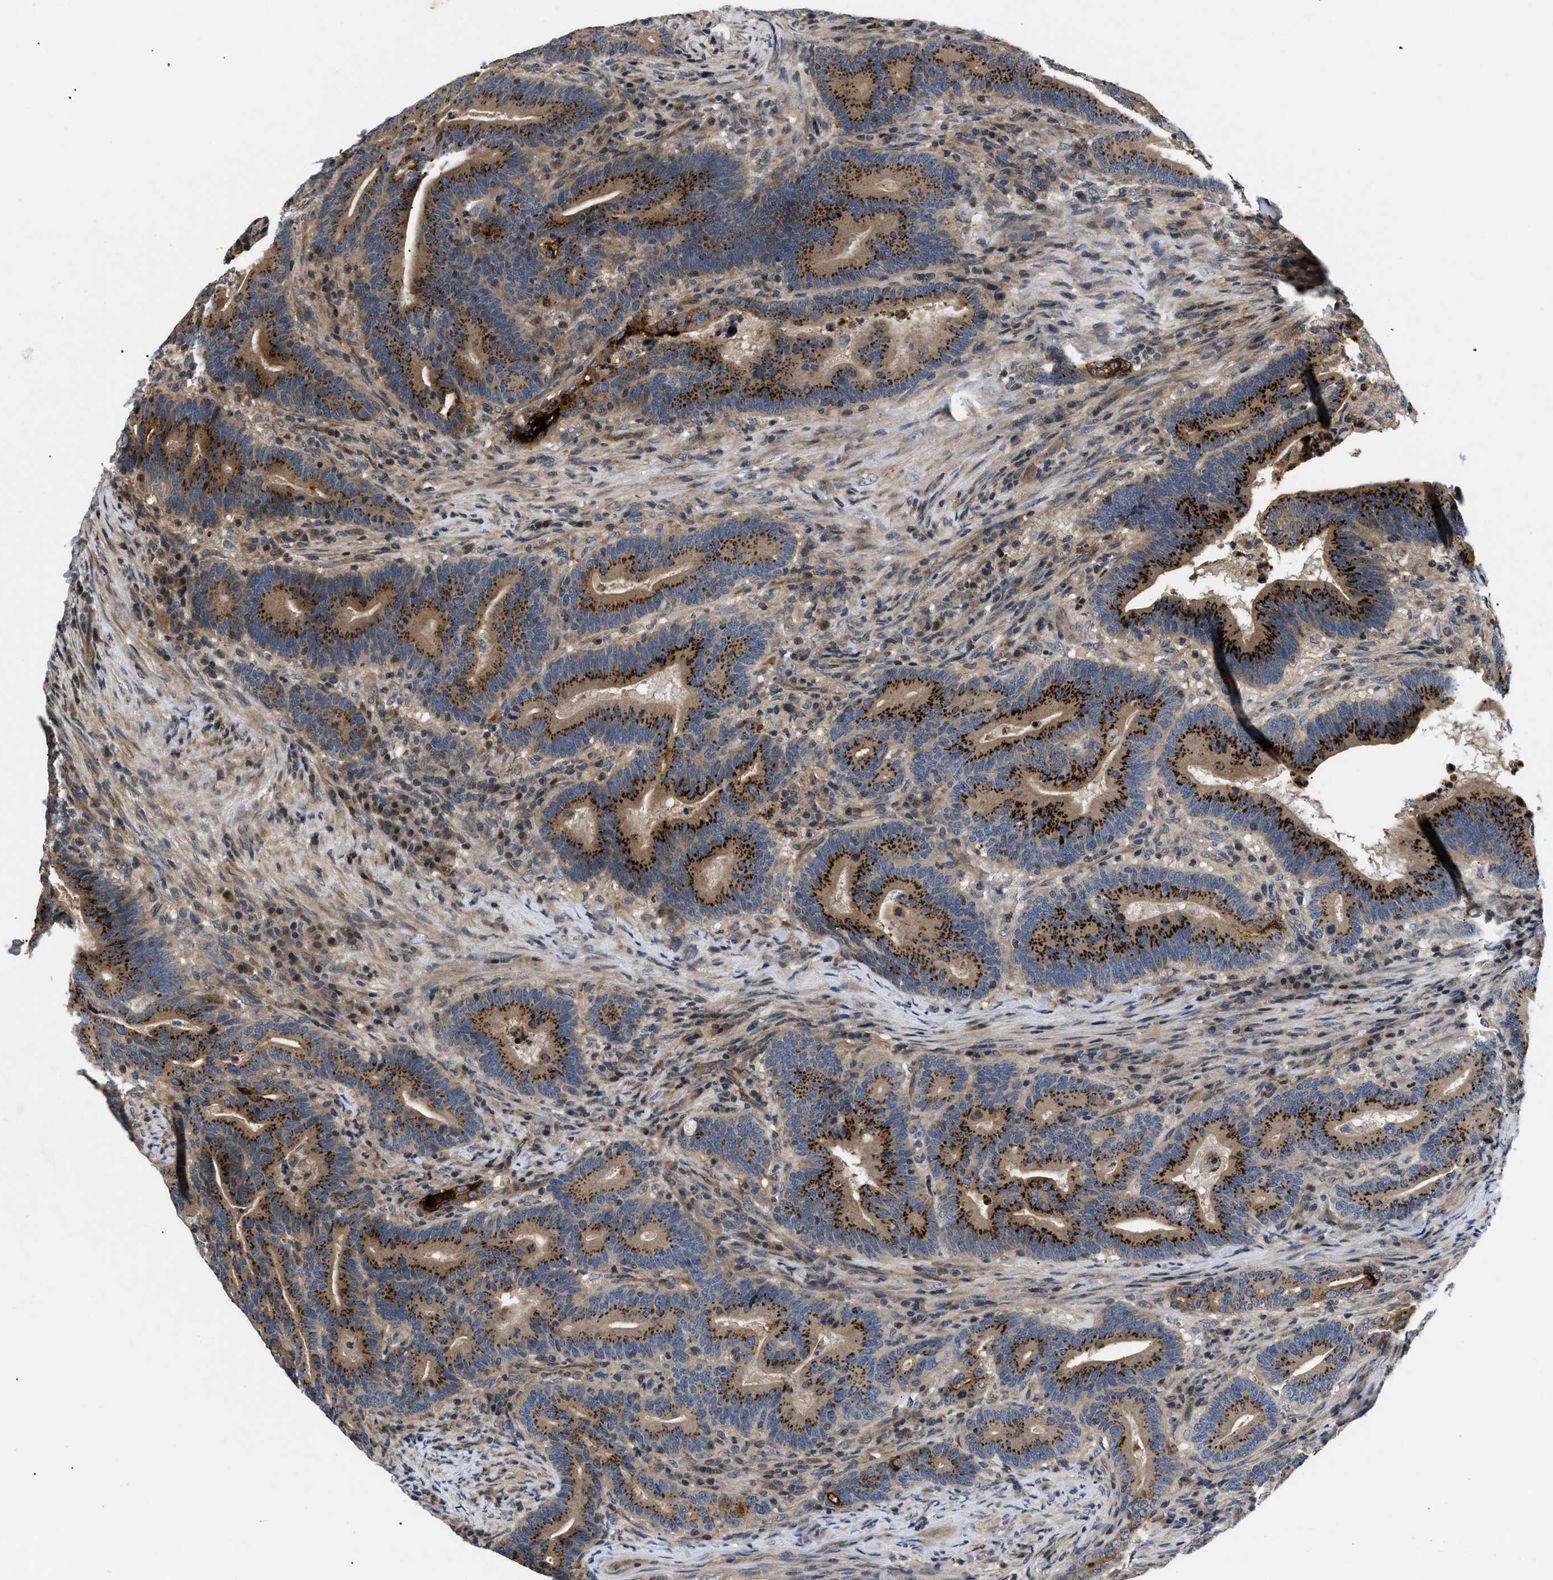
{"staining": {"intensity": "strong", "quantity": ">75%", "location": "cytoplasmic/membranous"}, "tissue": "colorectal cancer", "cell_type": "Tumor cells", "image_type": "cancer", "snomed": [{"axis": "morphology", "description": "Normal tissue, NOS"}, {"axis": "morphology", "description": "Adenocarcinoma, NOS"}, {"axis": "topography", "description": "Colon"}], "caption": "This photomicrograph shows colorectal cancer stained with IHC to label a protein in brown. The cytoplasmic/membranous of tumor cells show strong positivity for the protein. Nuclei are counter-stained blue.", "gene": "HMGCR", "patient": {"sex": "female", "age": 66}}